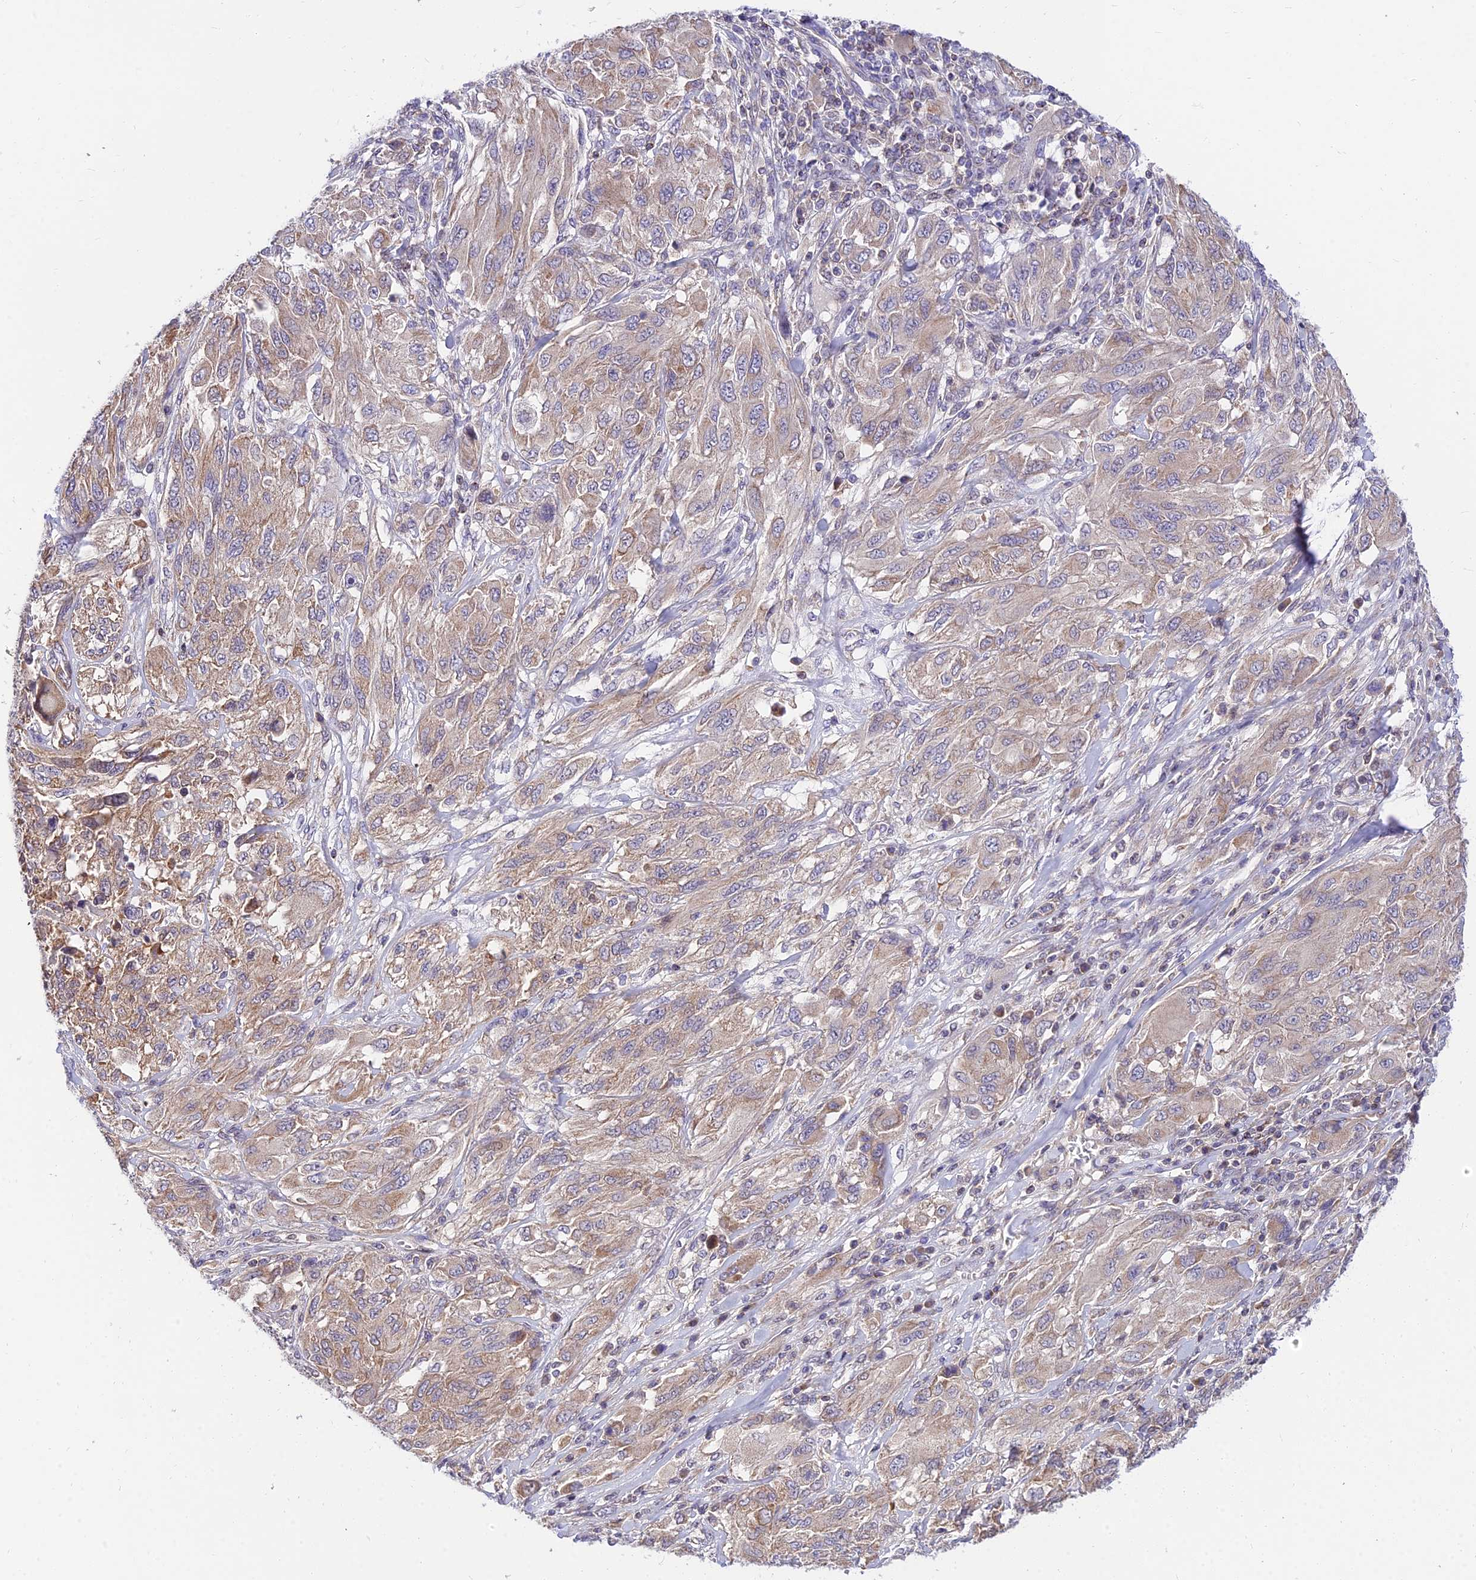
{"staining": {"intensity": "weak", "quantity": "25%-75%", "location": "cytoplasmic/membranous"}, "tissue": "melanoma", "cell_type": "Tumor cells", "image_type": "cancer", "snomed": [{"axis": "morphology", "description": "Malignant melanoma, NOS"}, {"axis": "topography", "description": "Skin"}], "caption": "This is an image of immunohistochemistry (IHC) staining of melanoma, which shows weak expression in the cytoplasmic/membranous of tumor cells.", "gene": "C6orf132", "patient": {"sex": "female", "age": 91}}